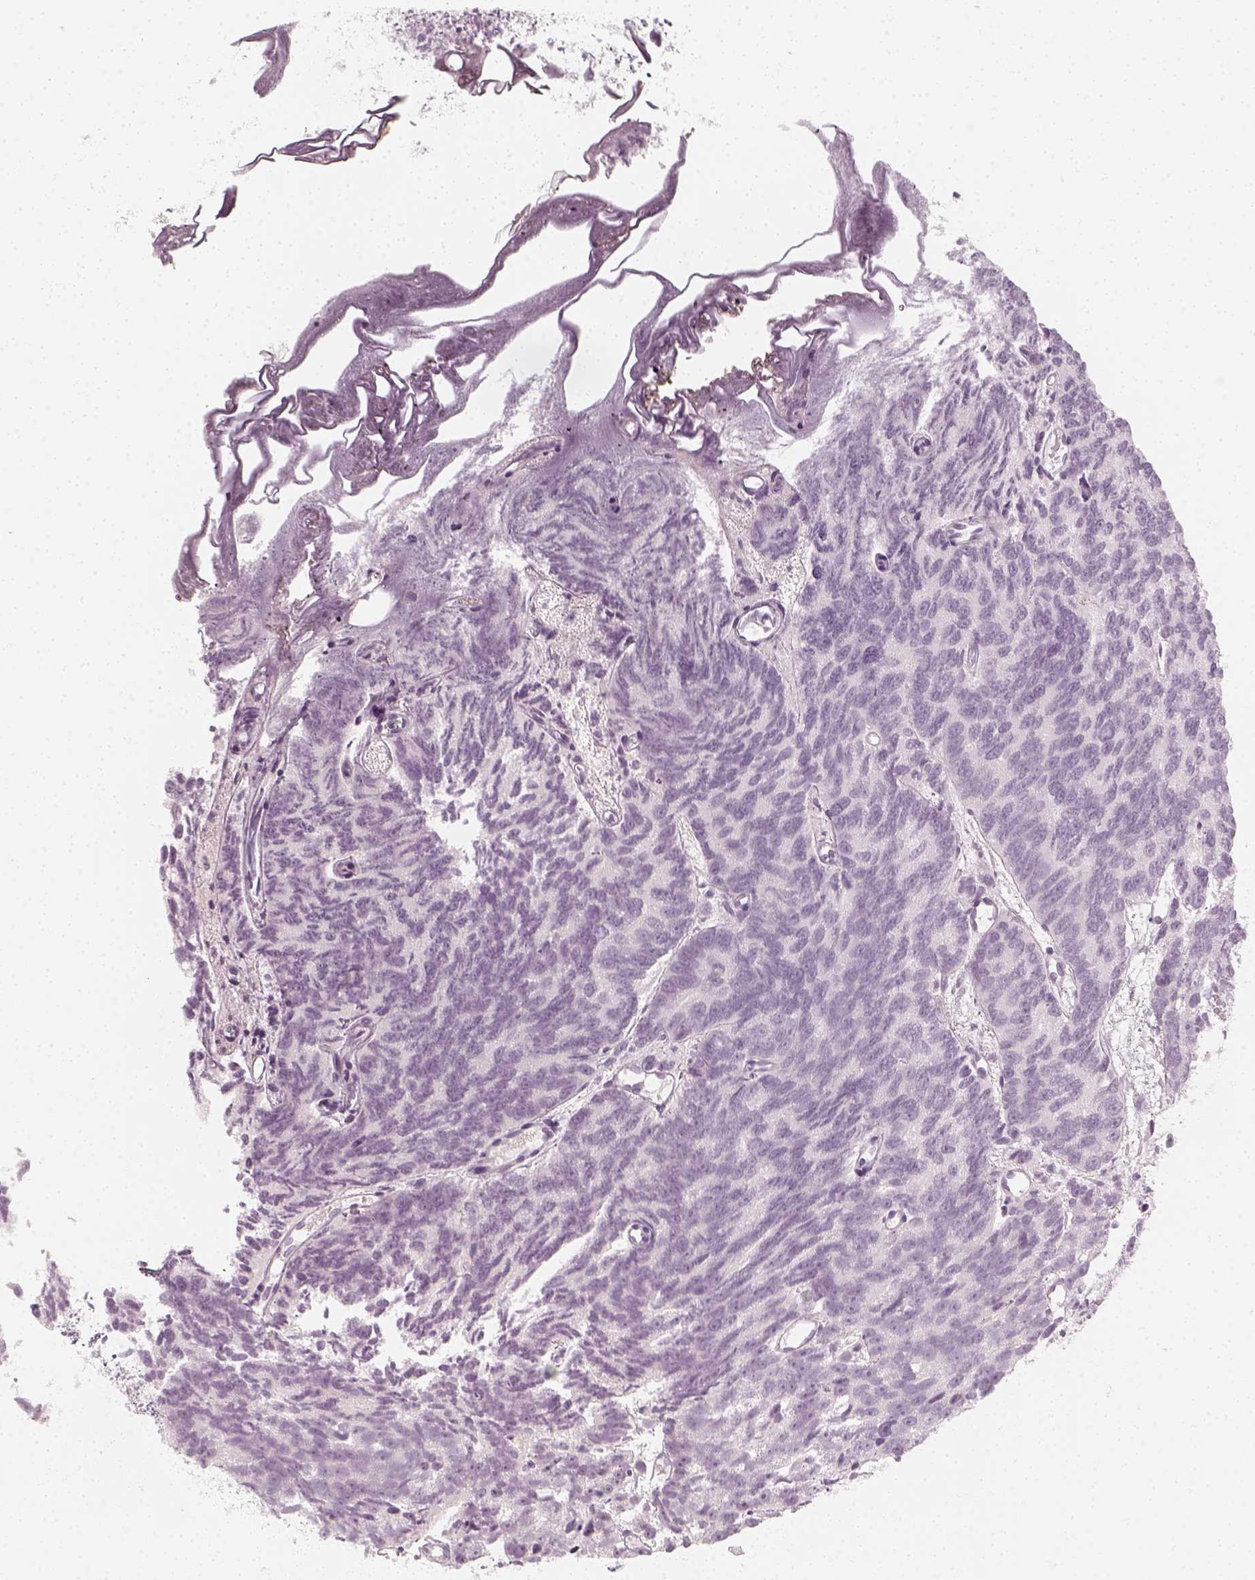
{"staining": {"intensity": "negative", "quantity": "none", "location": "none"}, "tissue": "prostate cancer", "cell_type": "Tumor cells", "image_type": "cancer", "snomed": [{"axis": "morphology", "description": "Adenocarcinoma, High grade"}, {"axis": "topography", "description": "Prostate"}], "caption": "The histopathology image shows no significant expression in tumor cells of prostate cancer (adenocarcinoma (high-grade)).", "gene": "KRTAP2-1", "patient": {"sex": "male", "age": 77}}